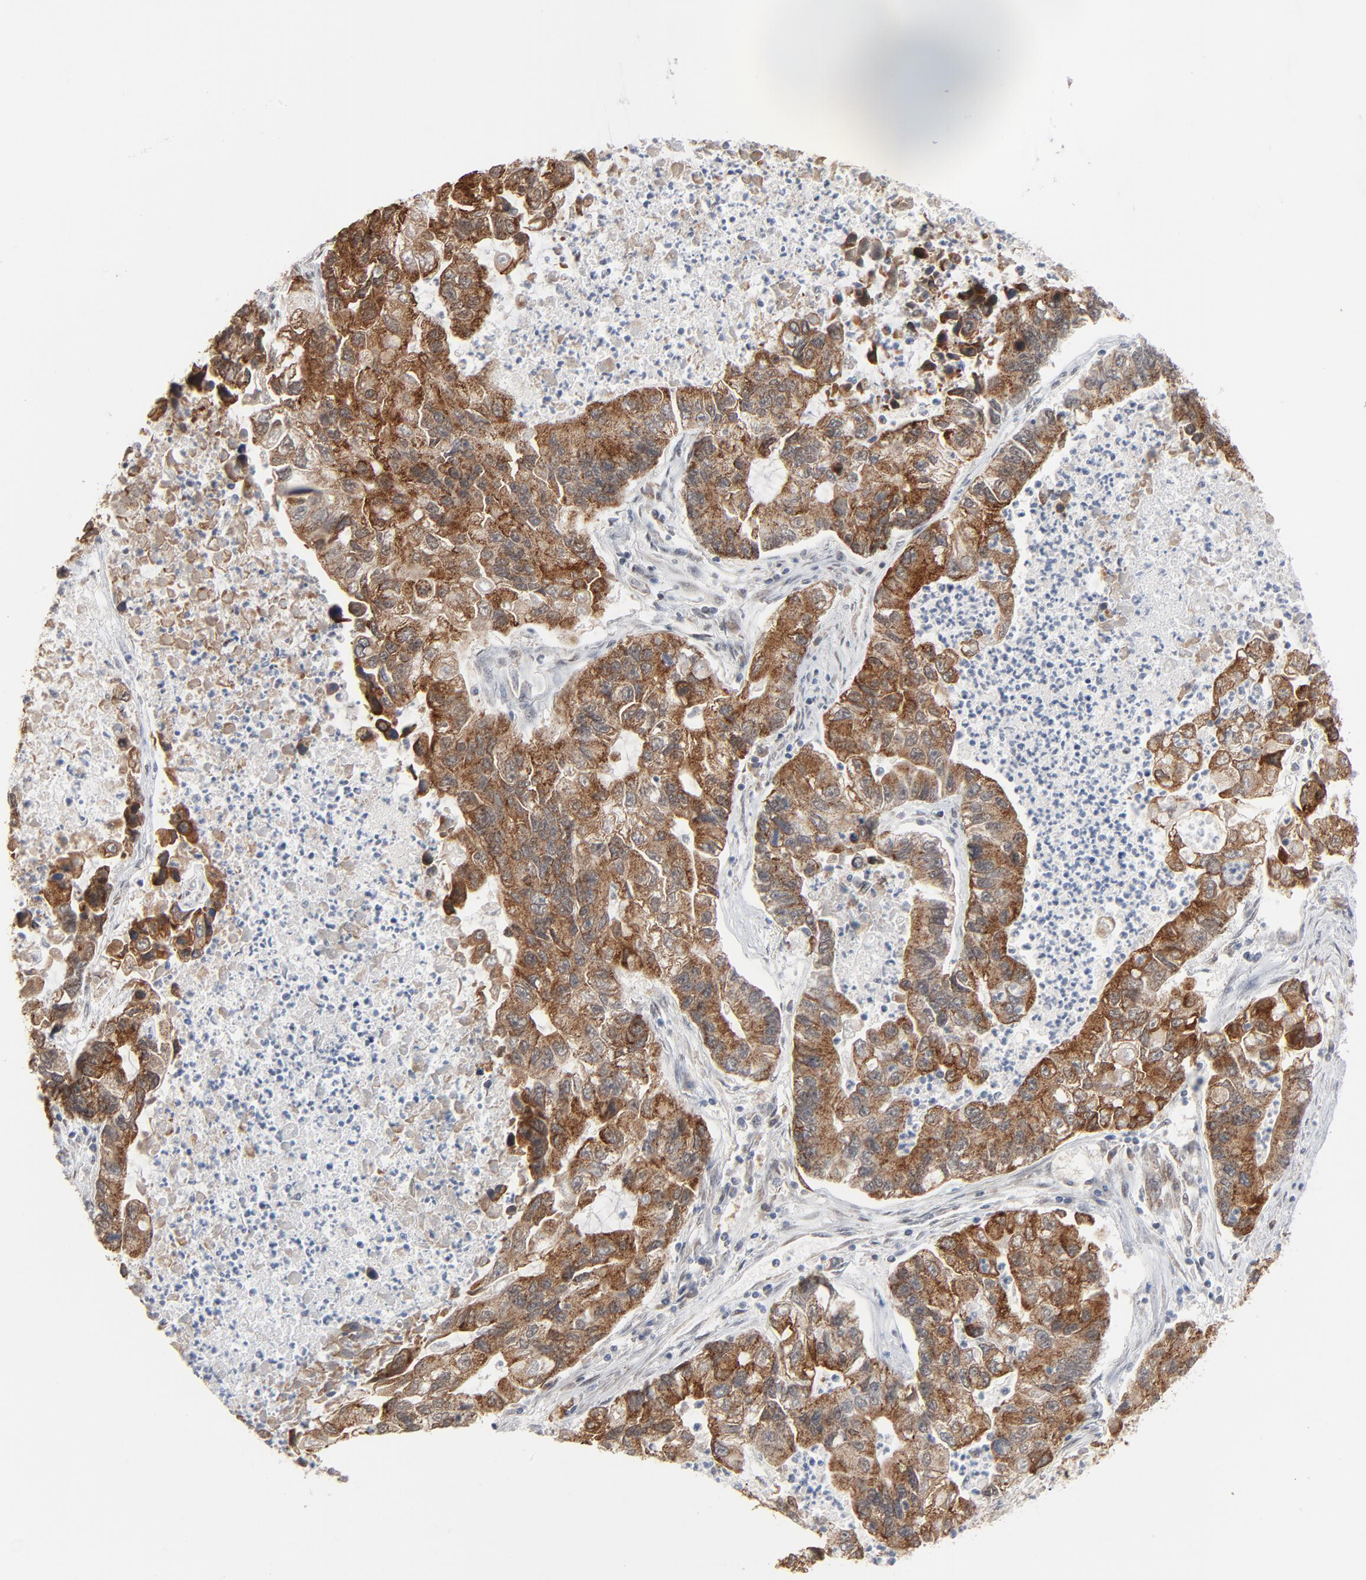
{"staining": {"intensity": "strong", "quantity": "25%-75%", "location": "cytoplasmic/membranous"}, "tissue": "lung cancer", "cell_type": "Tumor cells", "image_type": "cancer", "snomed": [{"axis": "morphology", "description": "Adenocarcinoma, NOS"}, {"axis": "topography", "description": "Lung"}], "caption": "Lung adenocarcinoma stained with immunohistochemistry reveals strong cytoplasmic/membranous staining in approximately 25%-75% of tumor cells. (DAB (3,3'-diaminobenzidine) = brown stain, brightfield microscopy at high magnification).", "gene": "ITPR3", "patient": {"sex": "female", "age": 51}}